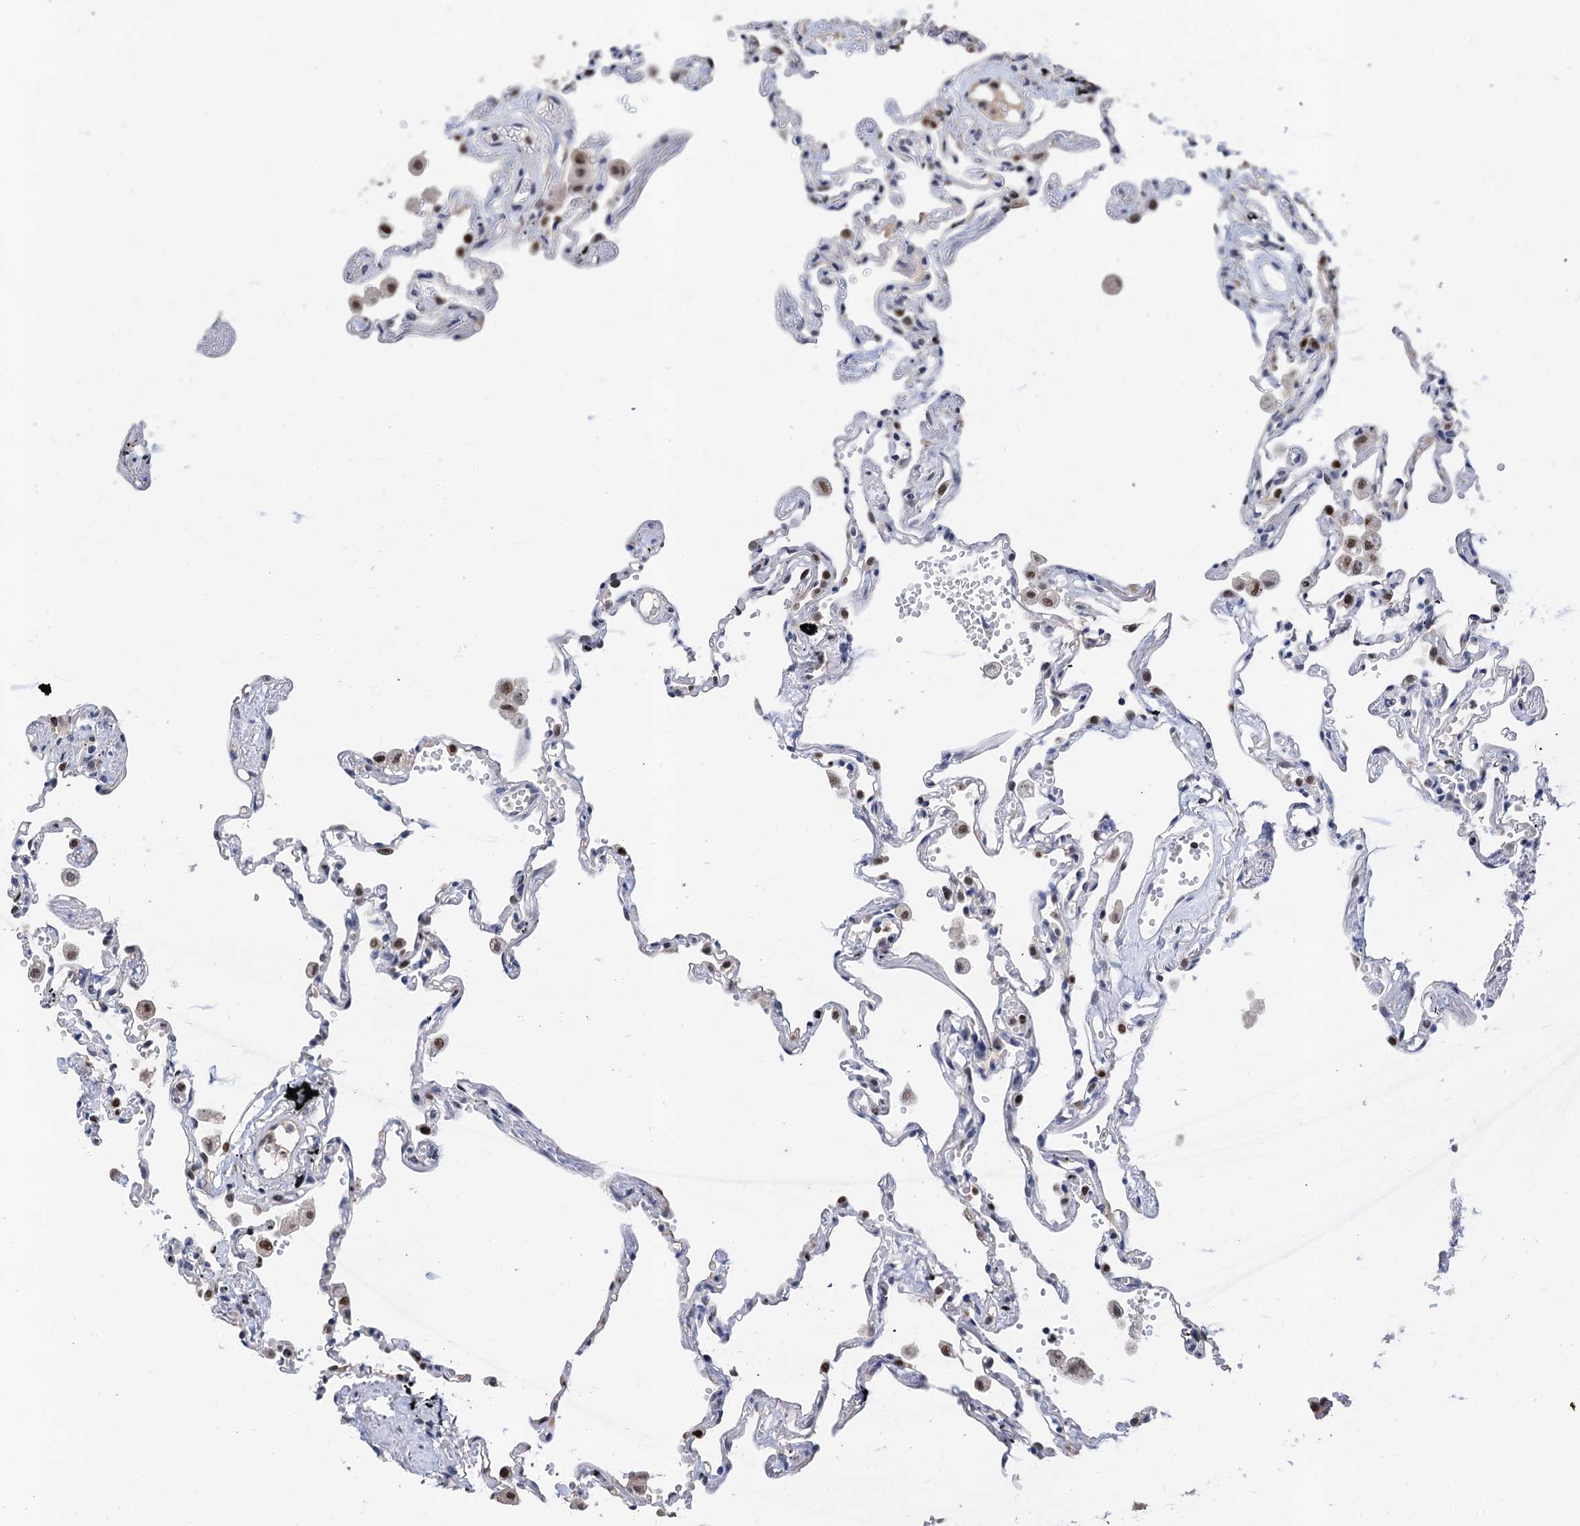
{"staining": {"intensity": "moderate", "quantity": "25%-75%", "location": "nuclear"}, "tissue": "lung", "cell_type": "Alveolar cells", "image_type": "normal", "snomed": [{"axis": "morphology", "description": "Normal tissue, NOS"}, {"axis": "topography", "description": "Lung"}], "caption": "A brown stain shows moderate nuclear positivity of a protein in alveolar cells of benign human lung. (DAB (3,3'-diaminobenzidine) IHC, brown staining for protein, blue staining for nuclei).", "gene": "TSEN34", "patient": {"sex": "female", "age": 67}}